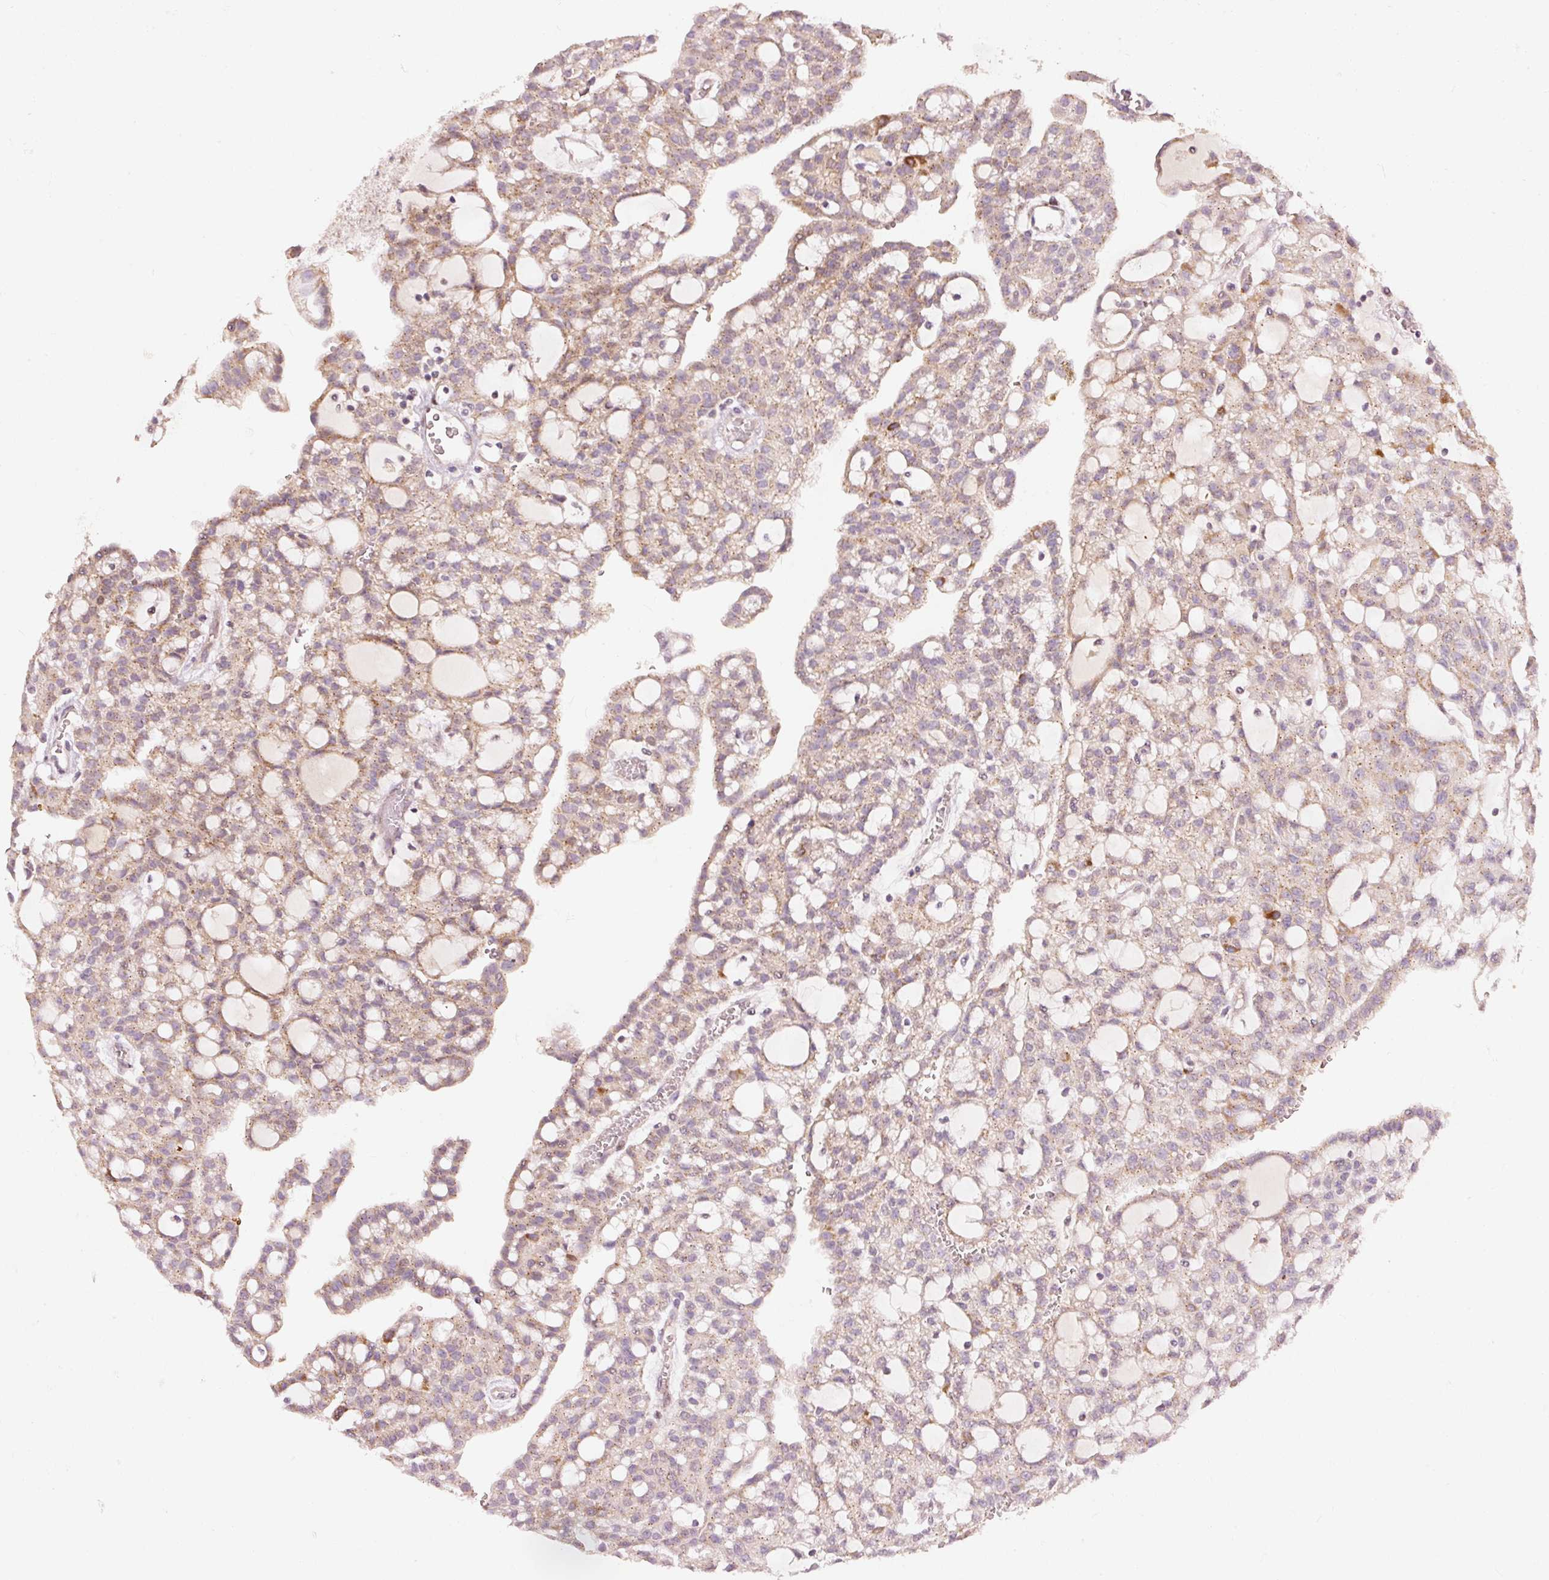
{"staining": {"intensity": "weak", "quantity": "25%-75%", "location": "cytoplasmic/membranous"}, "tissue": "renal cancer", "cell_type": "Tumor cells", "image_type": "cancer", "snomed": [{"axis": "morphology", "description": "Adenocarcinoma, NOS"}, {"axis": "topography", "description": "Kidney"}], "caption": "A brown stain labels weak cytoplasmic/membranous staining of a protein in renal cancer (adenocarcinoma) tumor cells.", "gene": "TOB2", "patient": {"sex": "male", "age": 63}}